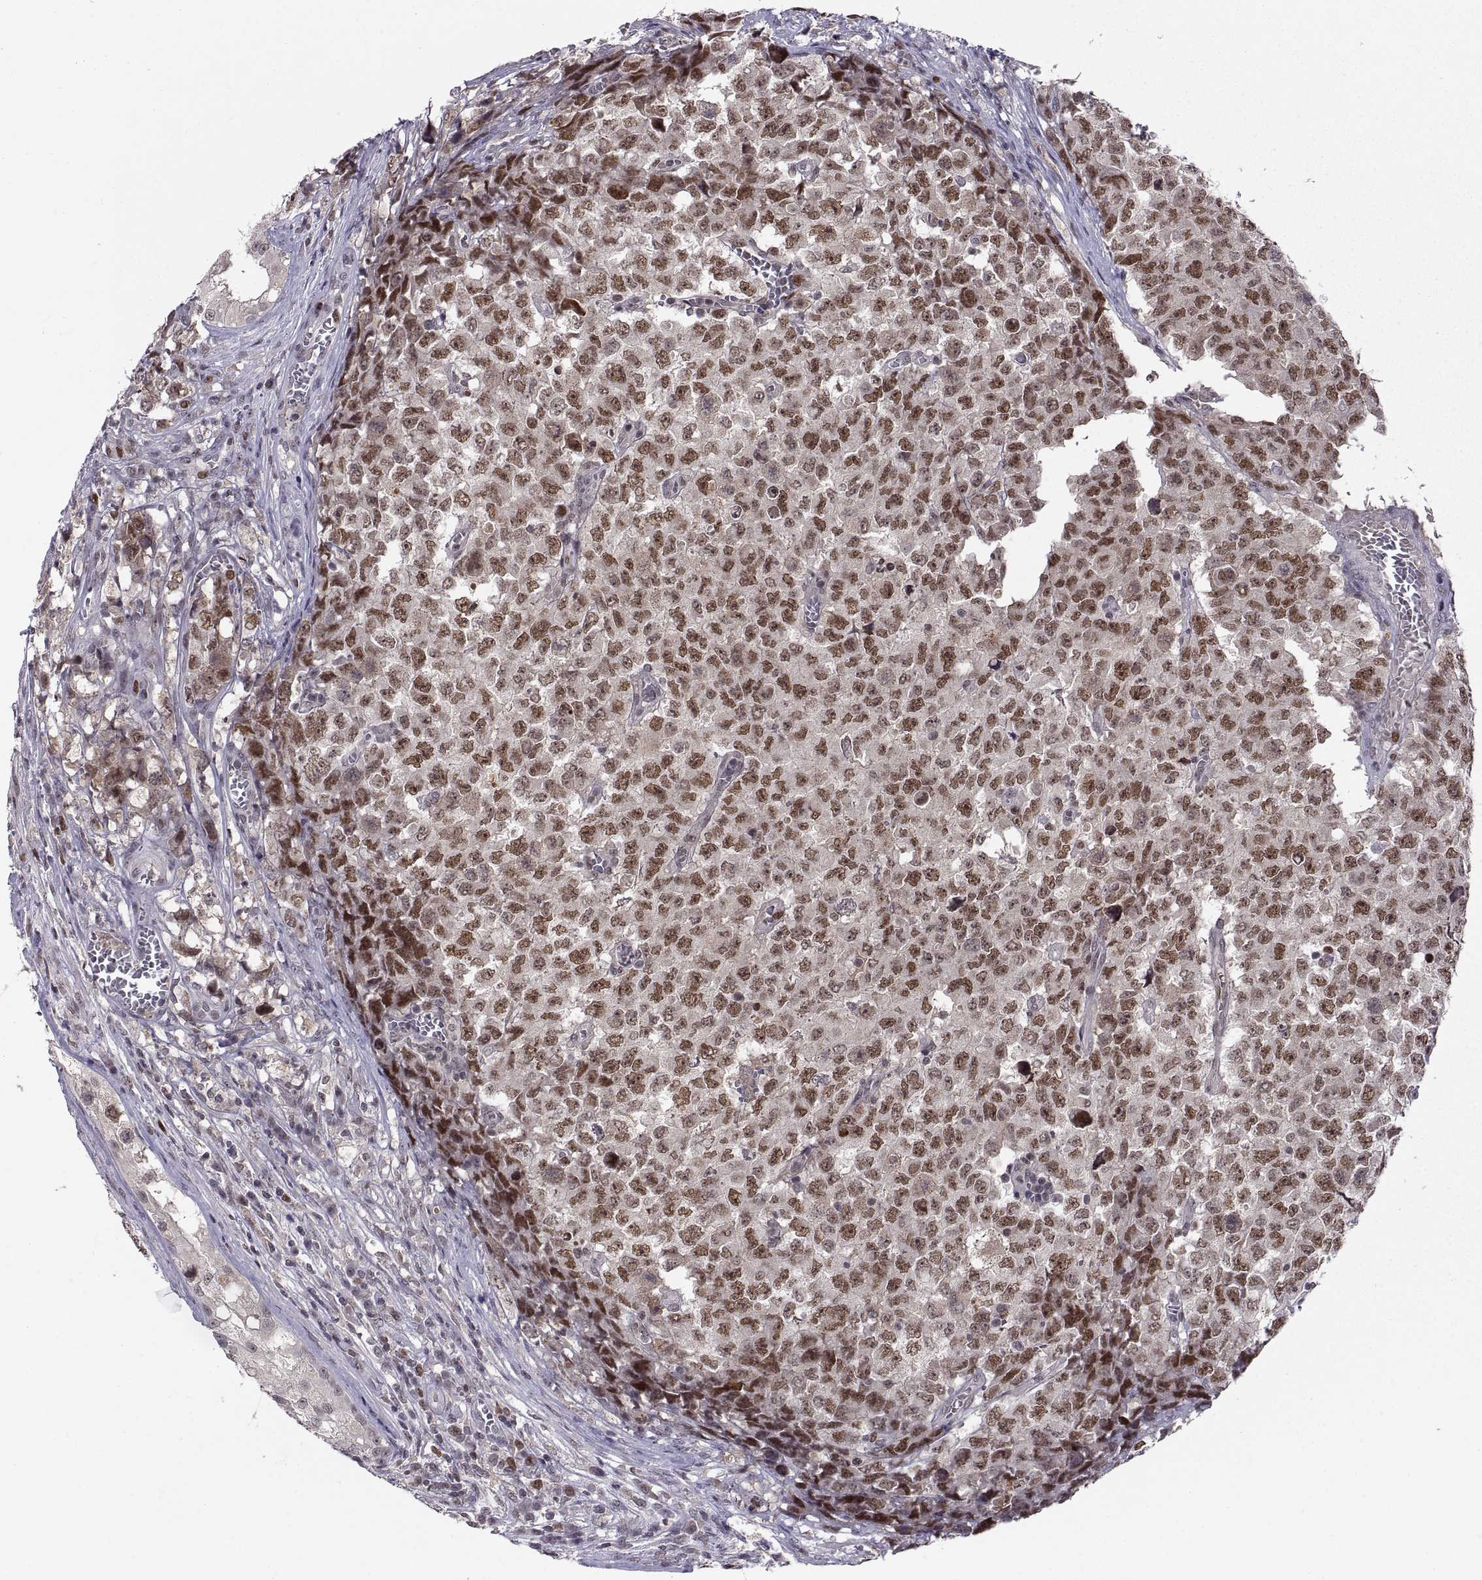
{"staining": {"intensity": "moderate", "quantity": ">75%", "location": "nuclear"}, "tissue": "testis cancer", "cell_type": "Tumor cells", "image_type": "cancer", "snomed": [{"axis": "morphology", "description": "Carcinoma, Embryonal, NOS"}, {"axis": "topography", "description": "Testis"}], "caption": "High-magnification brightfield microscopy of embryonal carcinoma (testis) stained with DAB (3,3'-diaminobenzidine) (brown) and counterstained with hematoxylin (blue). tumor cells exhibit moderate nuclear positivity is seen in approximately>75% of cells.", "gene": "CHFR", "patient": {"sex": "male", "age": 23}}